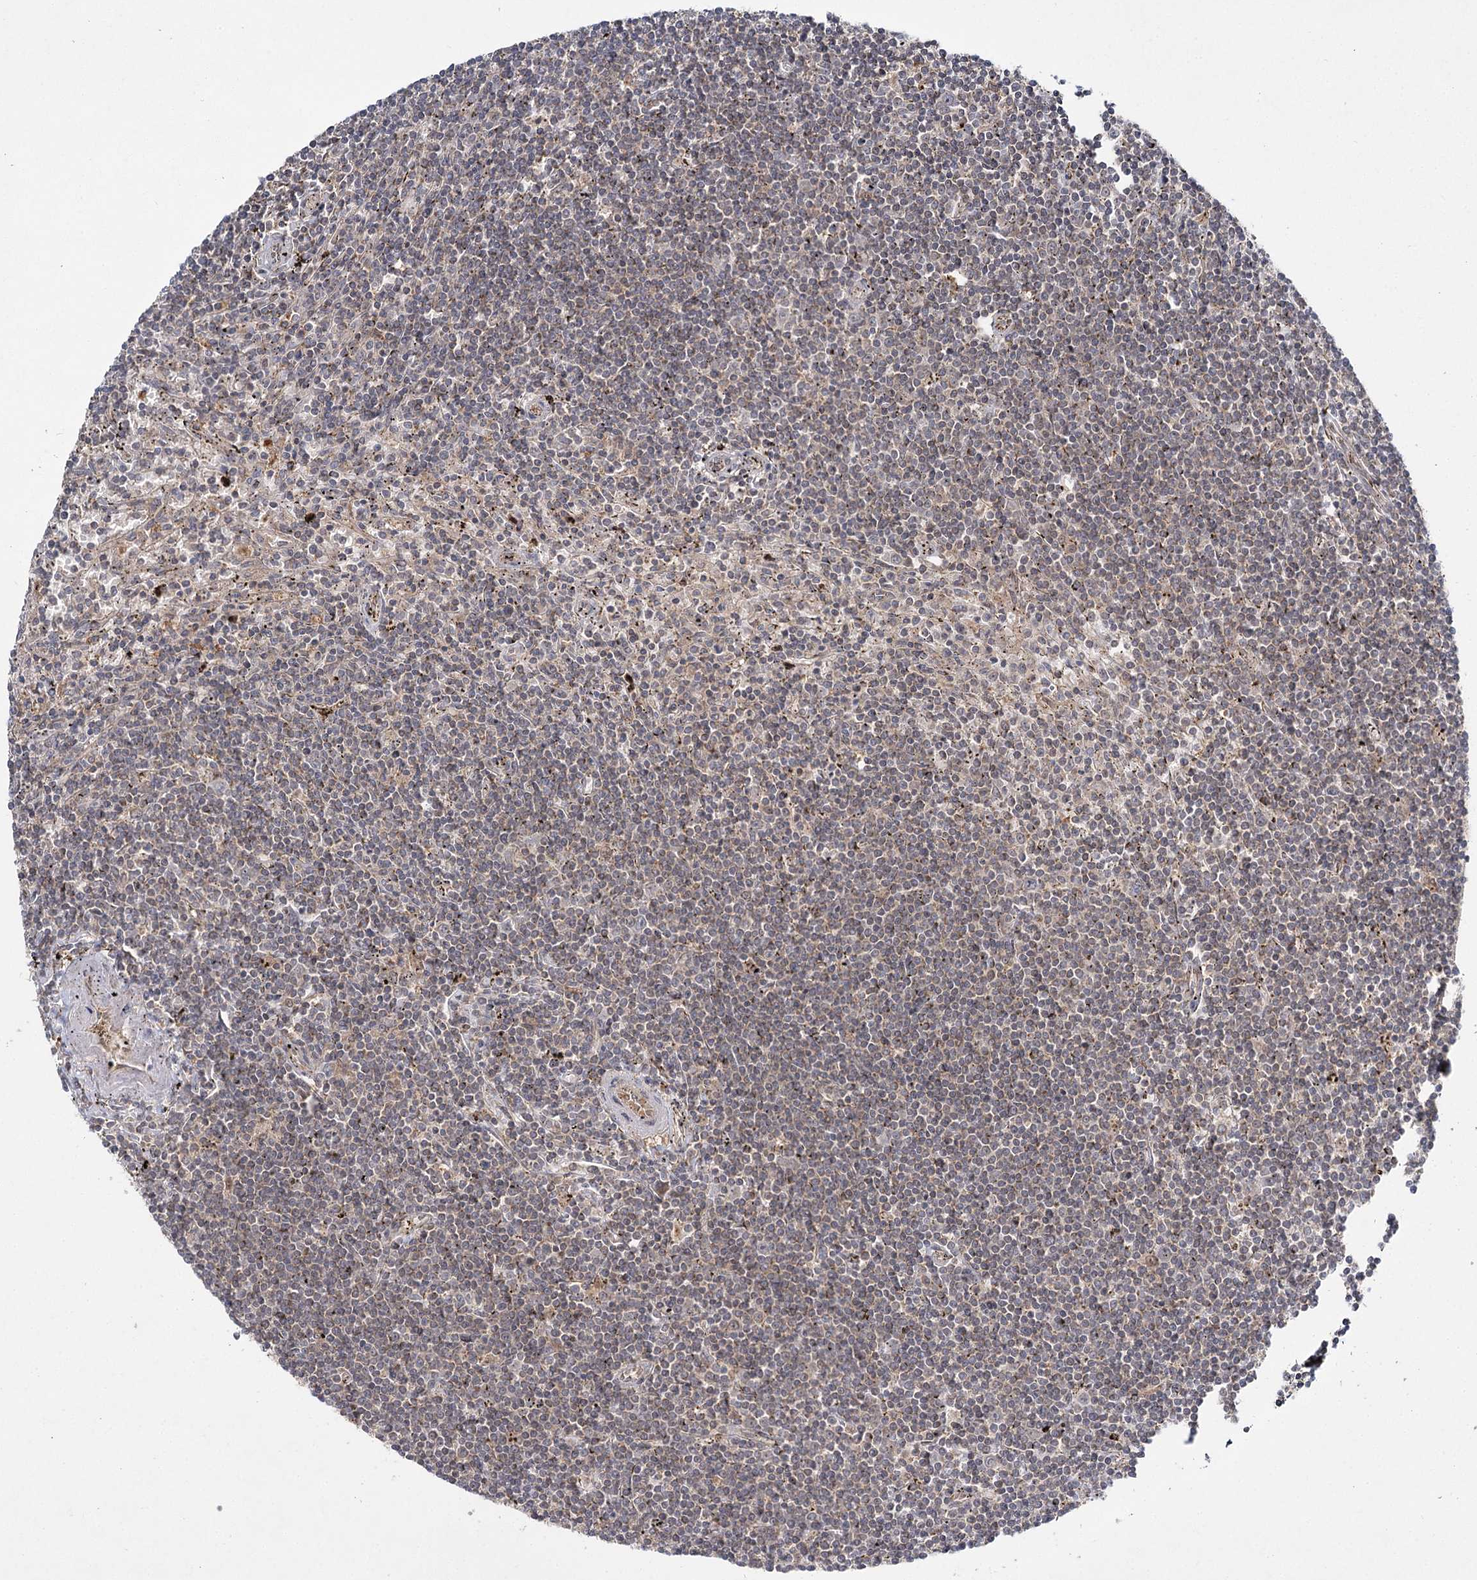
{"staining": {"intensity": "weak", "quantity": "25%-75%", "location": "cytoplasmic/membranous"}, "tissue": "lymphoma", "cell_type": "Tumor cells", "image_type": "cancer", "snomed": [{"axis": "morphology", "description": "Malignant lymphoma, non-Hodgkin's type, Low grade"}, {"axis": "topography", "description": "Spleen"}], "caption": "Malignant lymphoma, non-Hodgkin's type (low-grade) stained with a brown dye displays weak cytoplasmic/membranous positive expression in approximately 25%-75% of tumor cells.", "gene": "WDR44", "patient": {"sex": "male", "age": 76}}